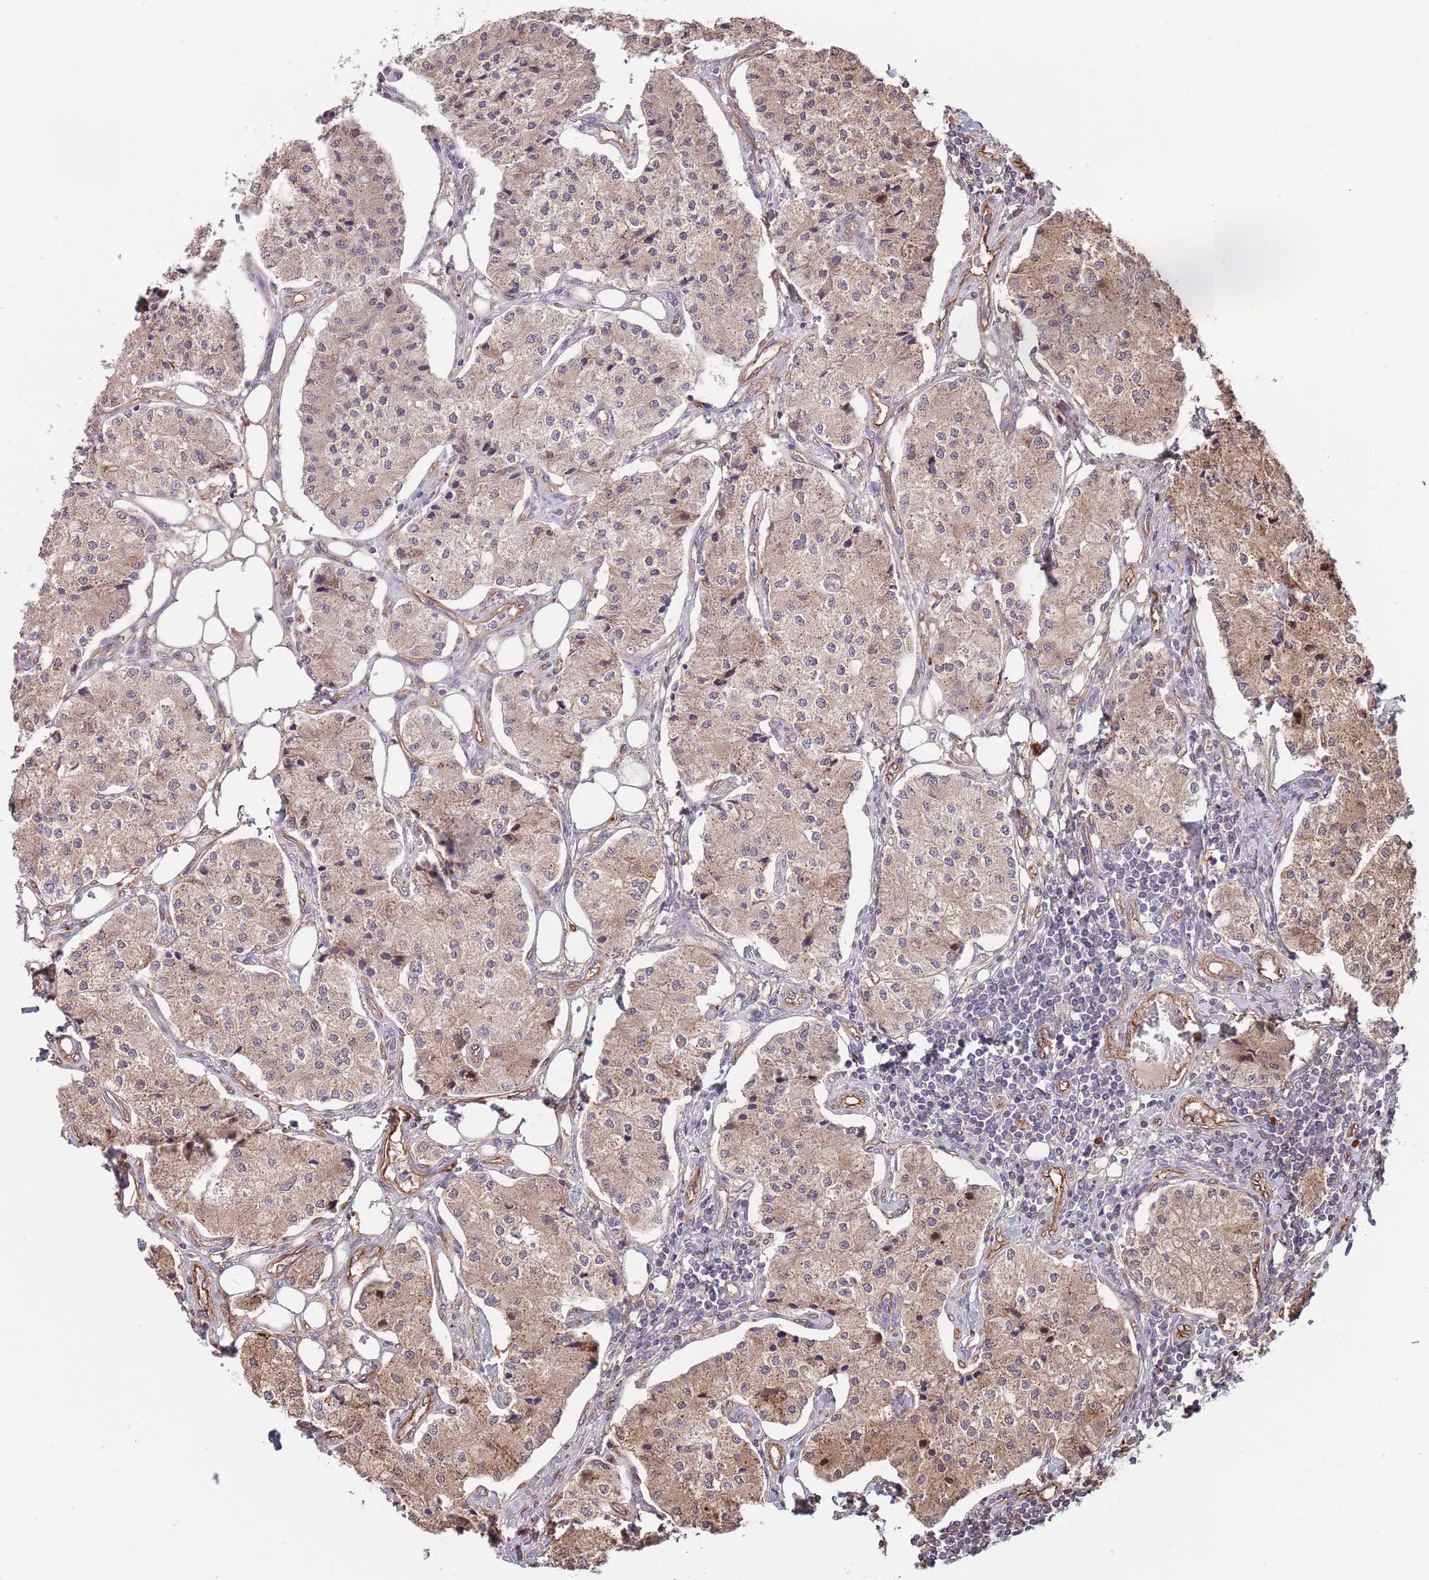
{"staining": {"intensity": "weak", "quantity": ">75%", "location": "cytoplasmic/membranous"}, "tissue": "carcinoid", "cell_type": "Tumor cells", "image_type": "cancer", "snomed": [{"axis": "morphology", "description": "Carcinoid, malignant, NOS"}, {"axis": "topography", "description": "Colon"}], "caption": "Immunohistochemistry (IHC) photomicrograph of malignant carcinoid stained for a protein (brown), which demonstrates low levels of weak cytoplasmic/membranous expression in approximately >75% of tumor cells.", "gene": "BPNT1", "patient": {"sex": "female", "age": 52}}